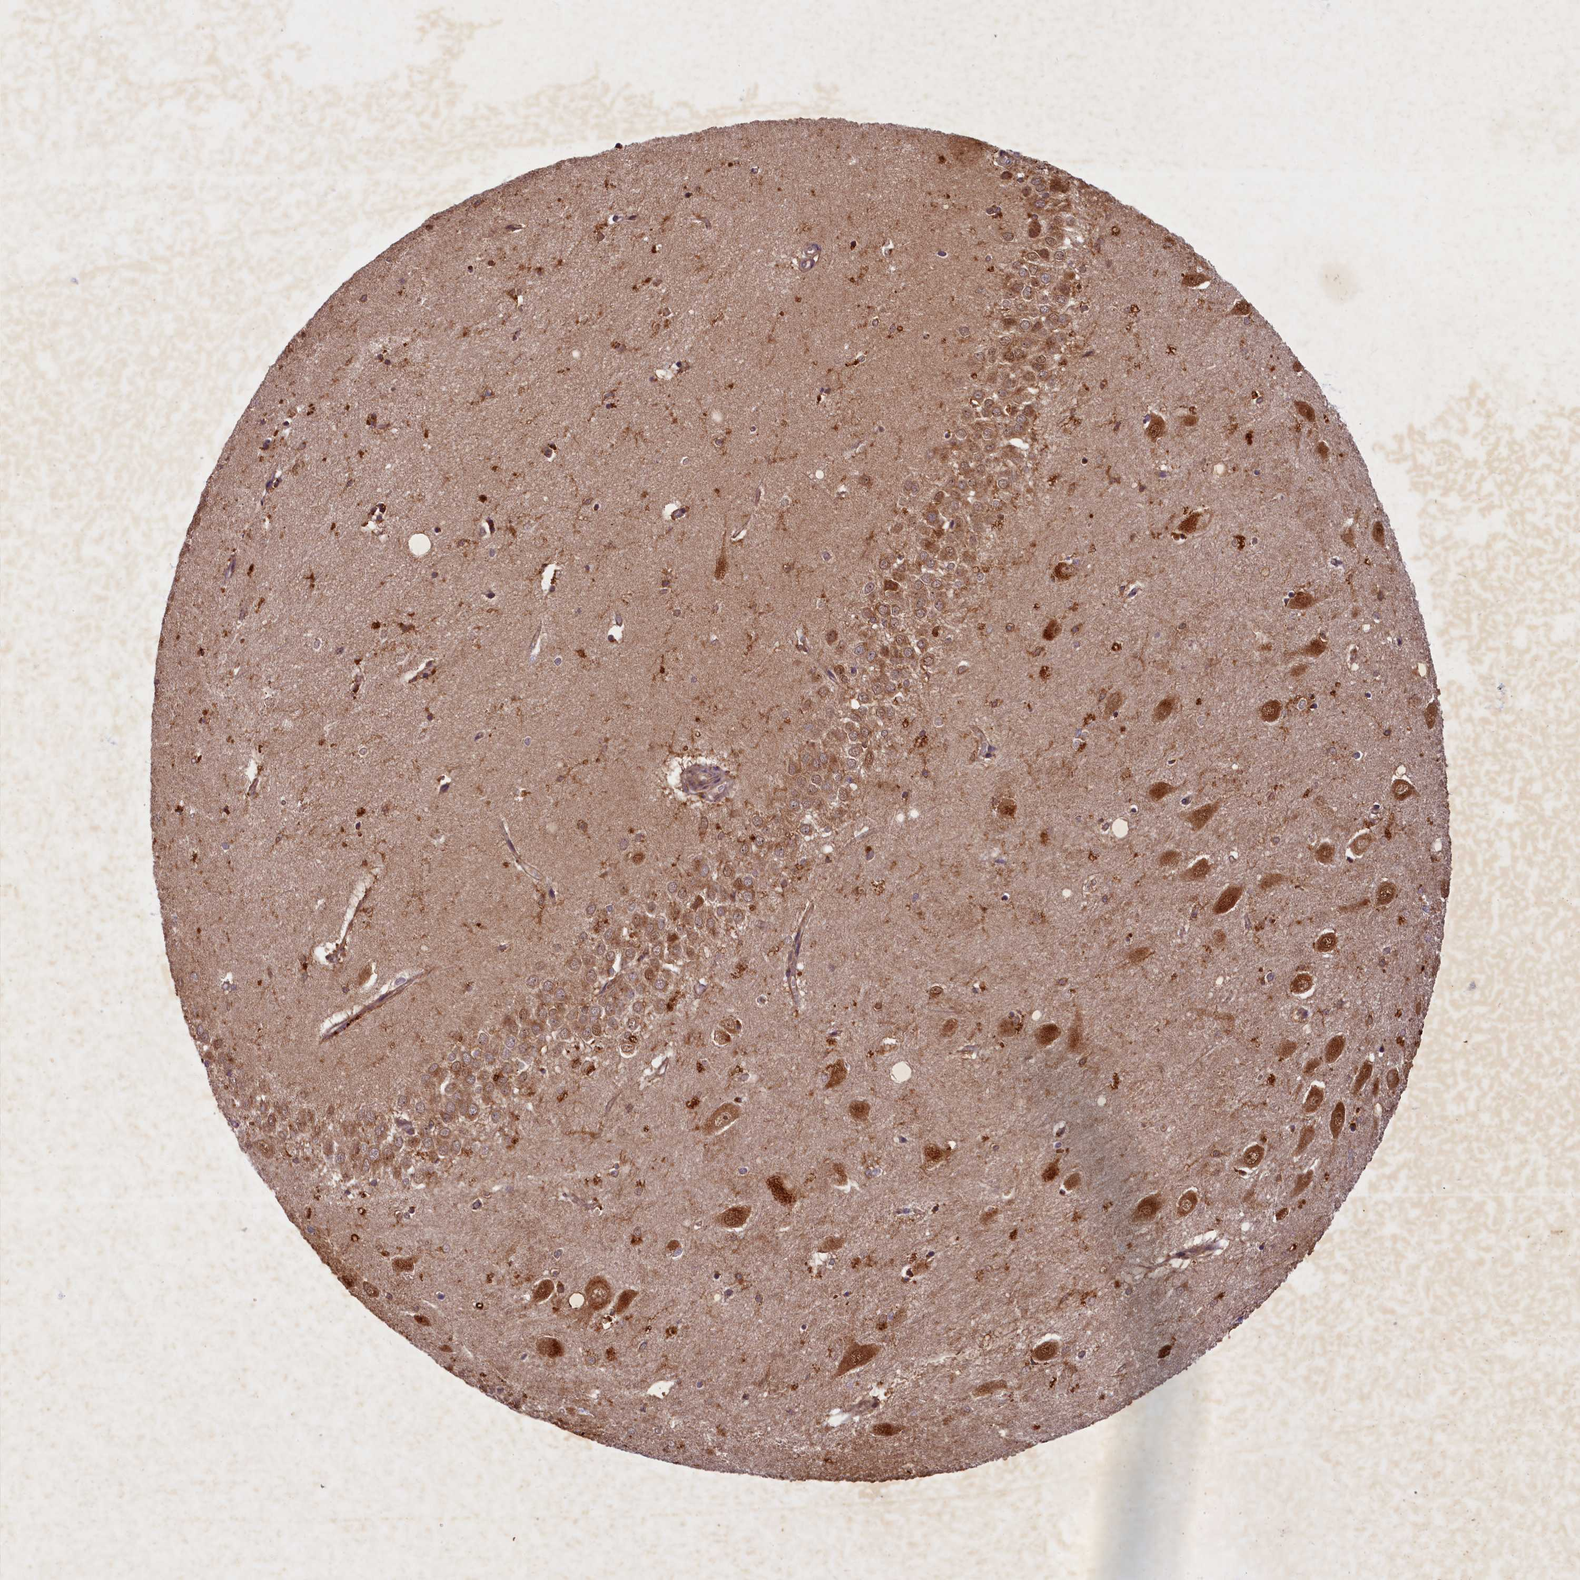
{"staining": {"intensity": "strong", "quantity": "25%-75%", "location": "cytoplasmic/membranous"}, "tissue": "hippocampus", "cell_type": "Glial cells", "image_type": "normal", "snomed": [{"axis": "morphology", "description": "Normal tissue, NOS"}, {"axis": "topography", "description": "Hippocampus"}], "caption": "This is a photomicrograph of IHC staining of unremarkable hippocampus, which shows strong staining in the cytoplasmic/membranous of glial cells.", "gene": "SLC11A2", "patient": {"sex": "female", "age": 64}}